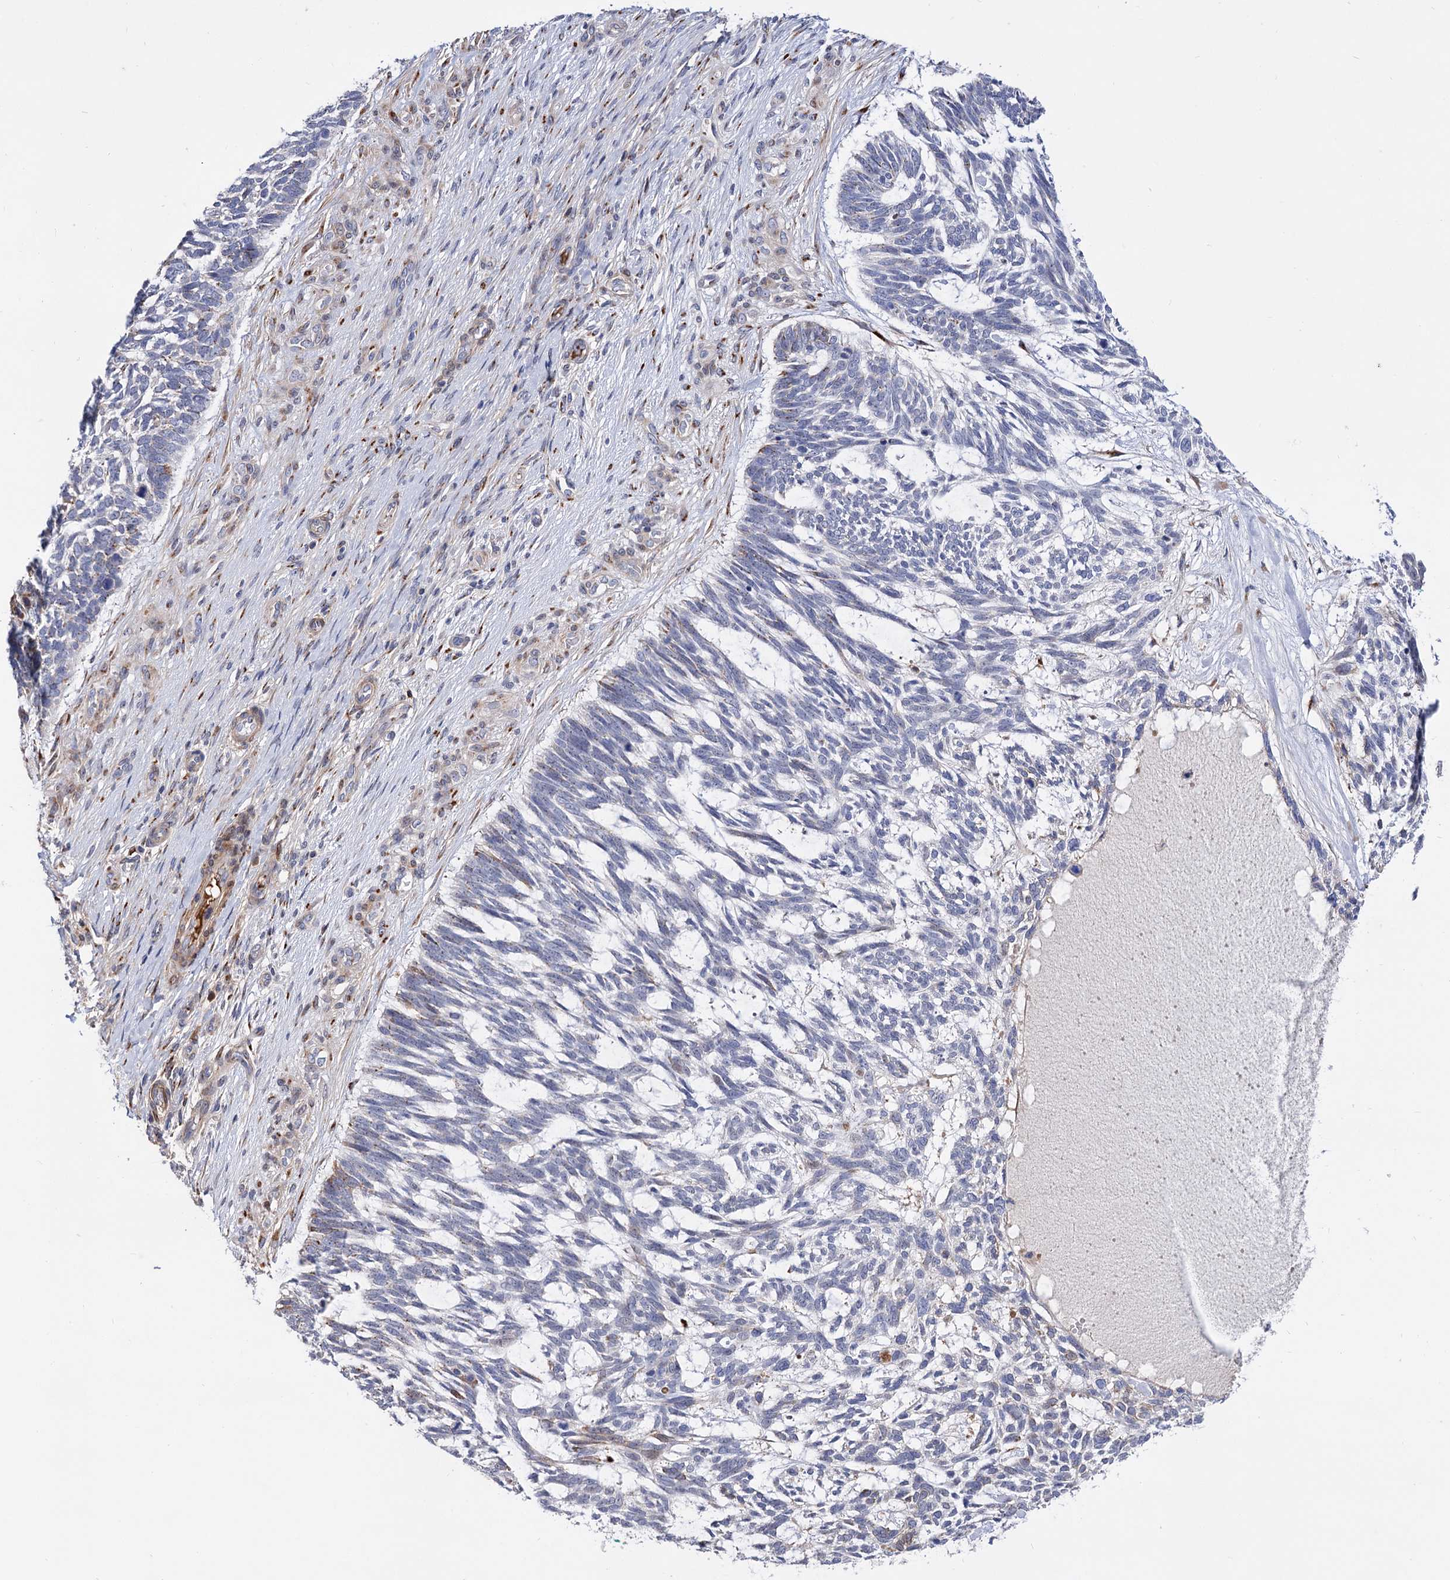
{"staining": {"intensity": "negative", "quantity": "none", "location": "none"}, "tissue": "skin cancer", "cell_type": "Tumor cells", "image_type": "cancer", "snomed": [{"axis": "morphology", "description": "Basal cell carcinoma"}, {"axis": "topography", "description": "Skin"}], "caption": "There is no significant staining in tumor cells of skin cancer (basal cell carcinoma).", "gene": "C11orf96", "patient": {"sex": "male", "age": 88}}